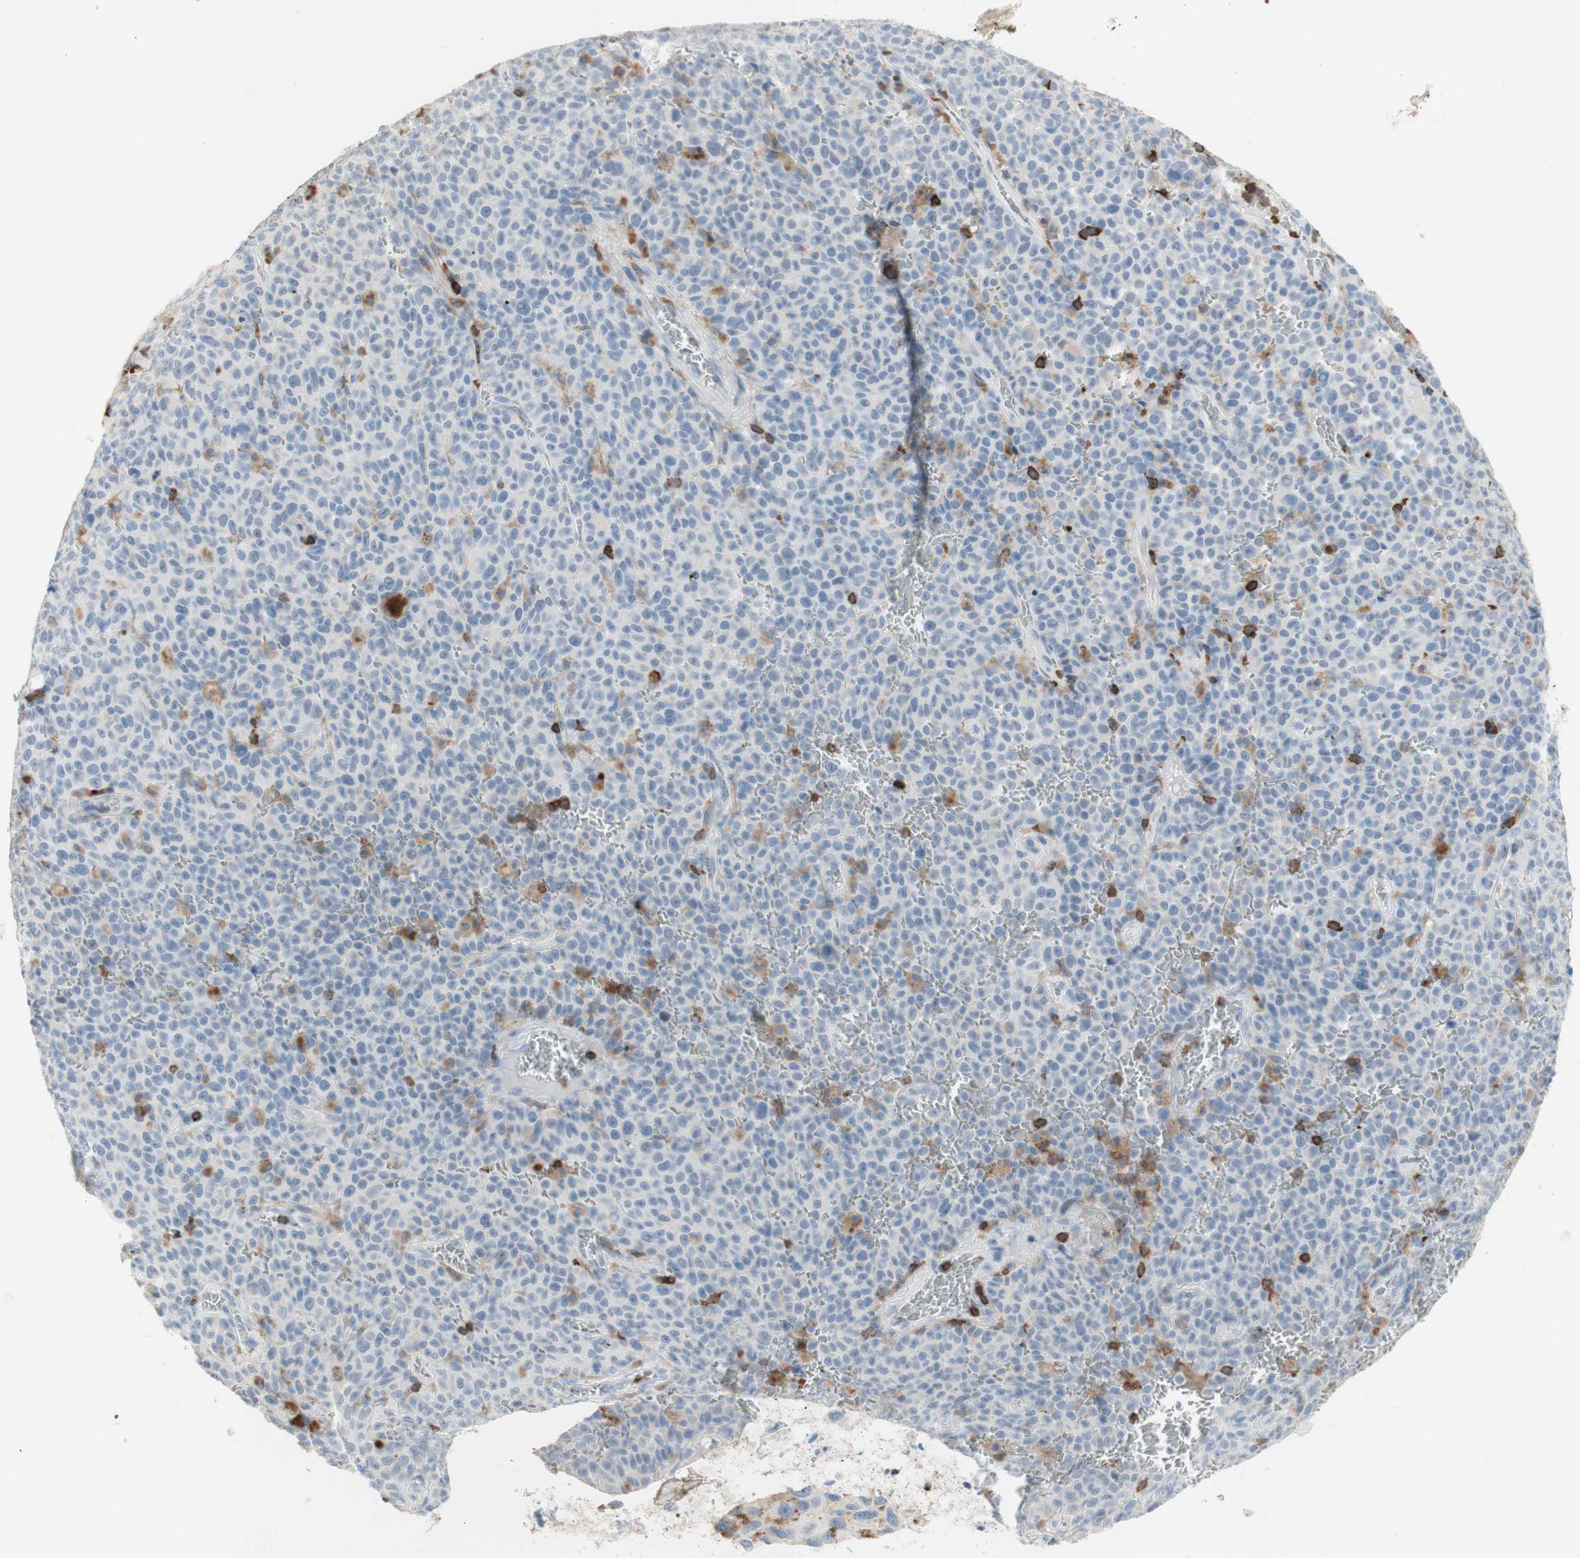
{"staining": {"intensity": "negative", "quantity": "none", "location": "none"}, "tissue": "melanoma", "cell_type": "Tumor cells", "image_type": "cancer", "snomed": [{"axis": "morphology", "description": "Malignant melanoma, NOS"}, {"axis": "topography", "description": "Skin"}], "caption": "Immunohistochemical staining of melanoma exhibits no significant expression in tumor cells.", "gene": "SPINK6", "patient": {"sex": "female", "age": 82}}